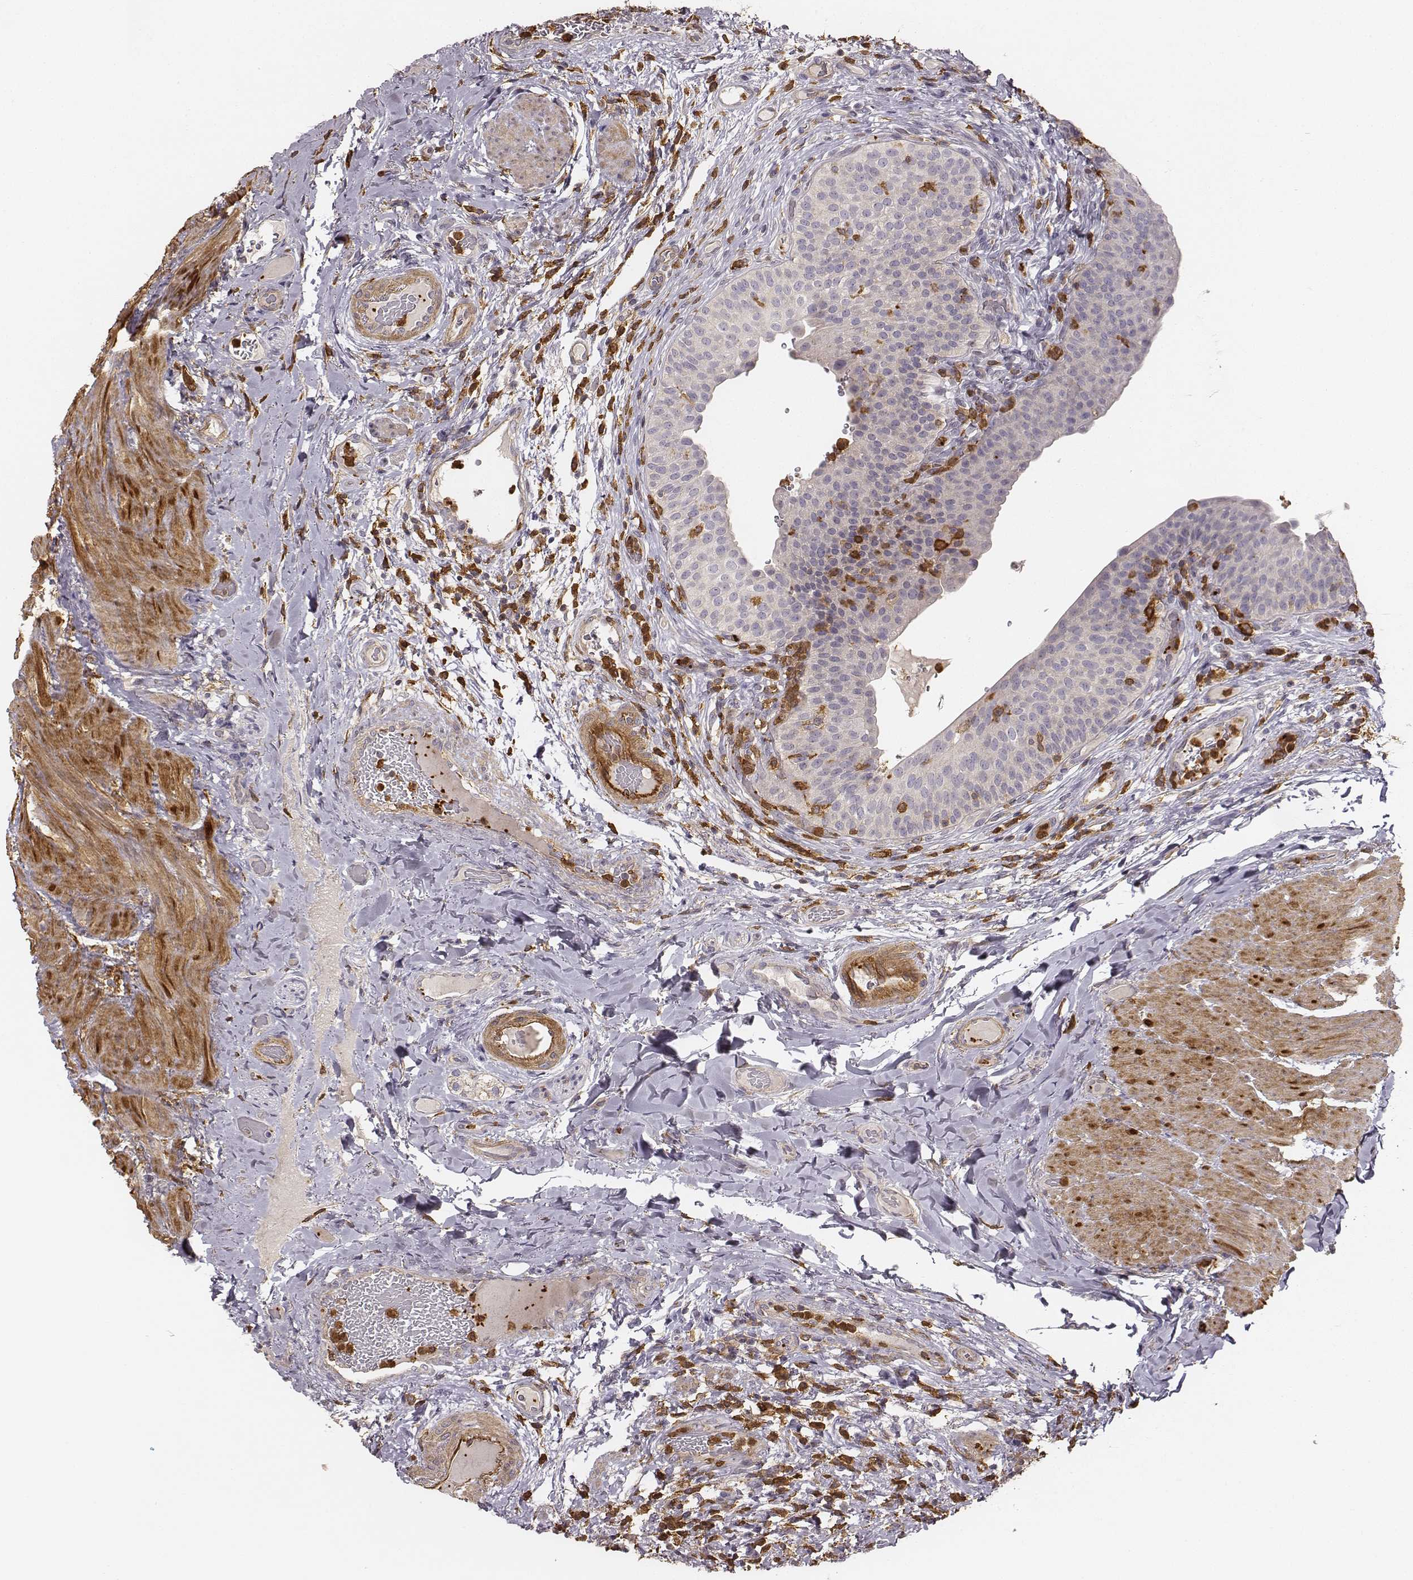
{"staining": {"intensity": "negative", "quantity": "none", "location": "none"}, "tissue": "urinary bladder", "cell_type": "Urothelial cells", "image_type": "normal", "snomed": [{"axis": "morphology", "description": "Normal tissue, NOS"}, {"axis": "topography", "description": "Urinary bladder"}], "caption": "DAB immunohistochemical staining of benign urinary bladder displays no significant expression in urothelial cells.", "gene": "ZYX", "patient": {"sex": "male", "age": 66}}